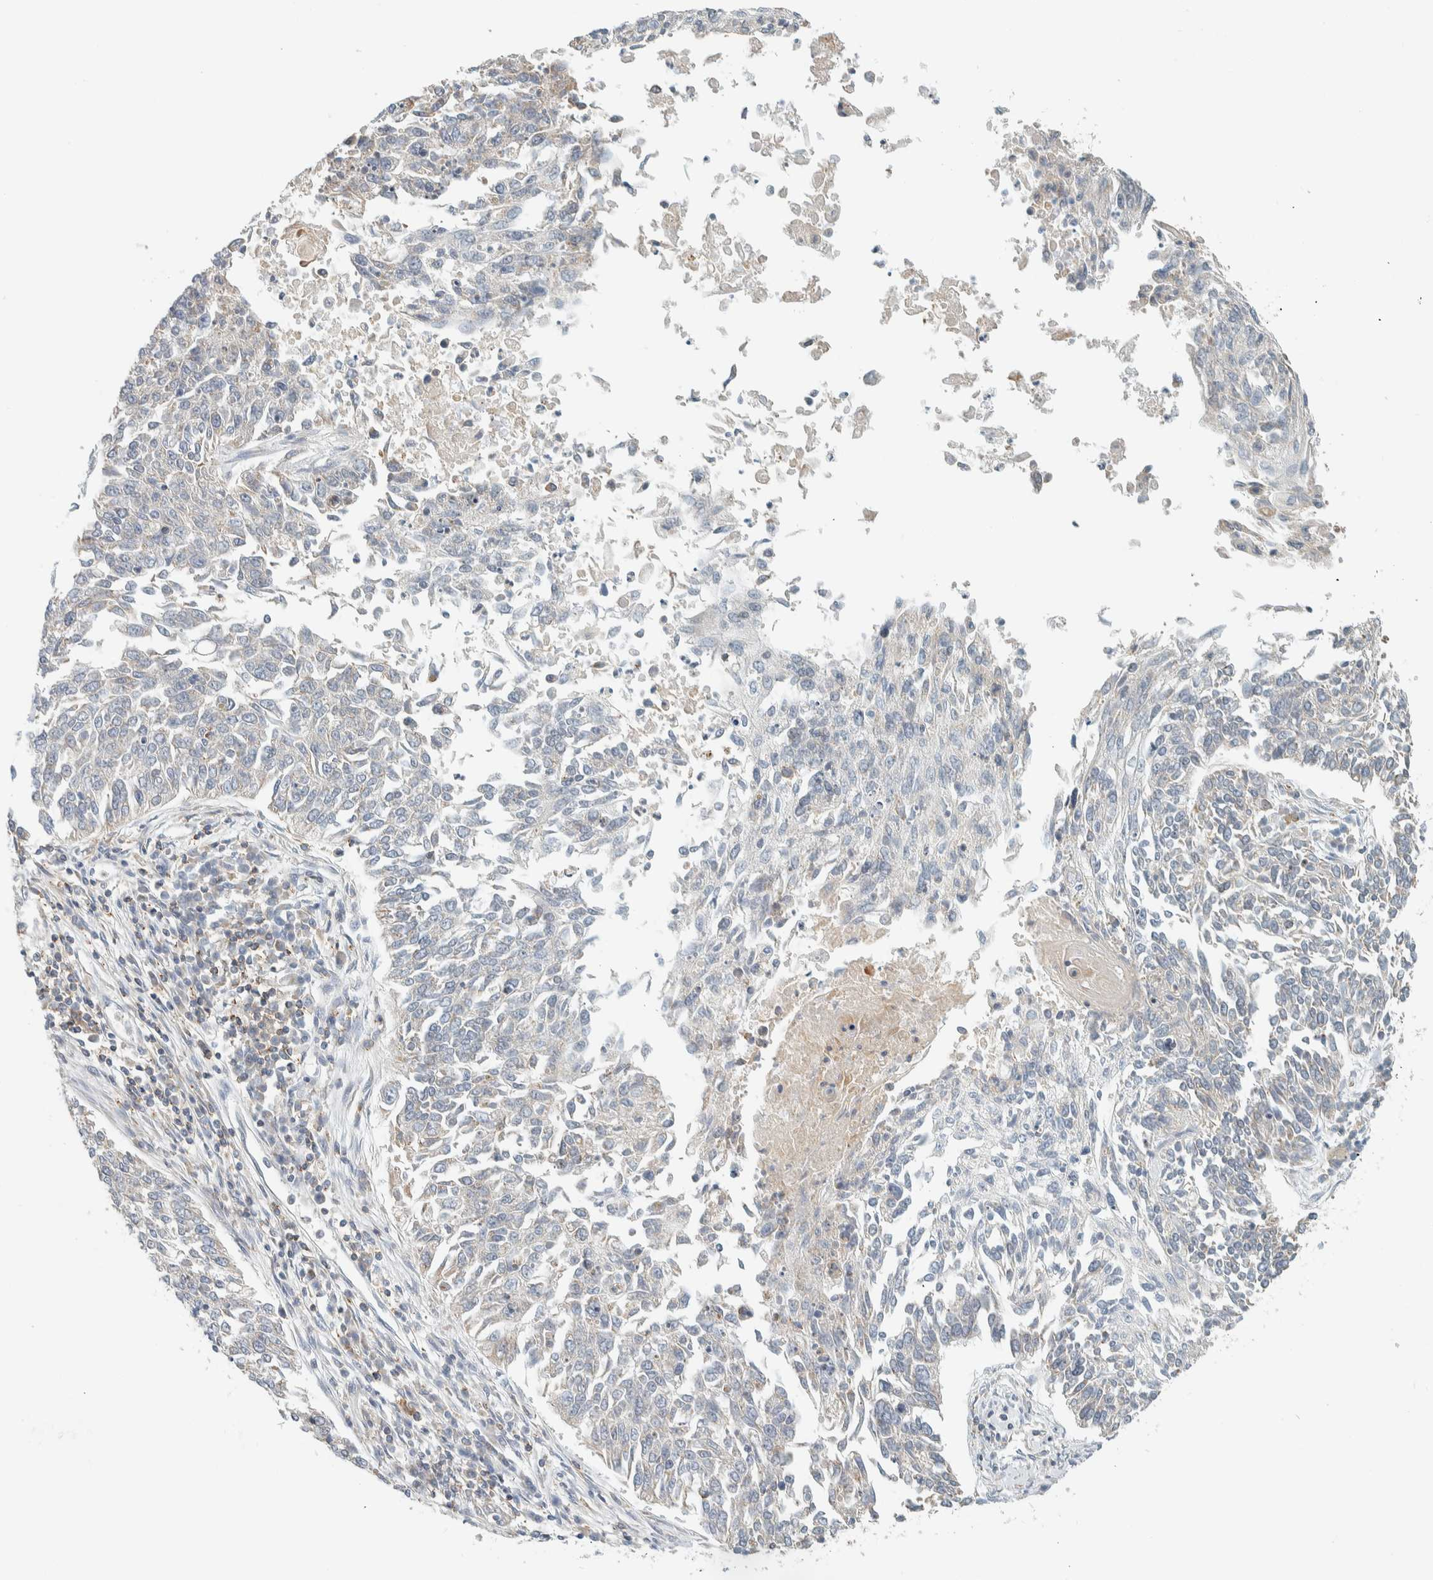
{"staining": {"intensity": "negative", "quantity": "none", "location": "none"}, "tissue": "lung cancer", "cell_type": "Tumor cells", "image_type": "cancer", "snomed": [{"axis": "morphology", "description": "Normal tissue, NOS"}, {"axis": "morphology", "description": "Squamous cell carcinoma, NOS"}, {"axis": "topography", "description": "Cartilage tissue"}, {"axis": "topography", "description": "Bronchus"}, {"axis": "topography", "description": "Lung"}], "caption": "An IHC photomicrograph of lung cancer (squamous cell carcinoma) is shown. There is no staining in tumor cells of lung cancer (squamous cell carcinoma).", "gene": "CCDC57", "patient": {"sex": "female", "age": 49}}